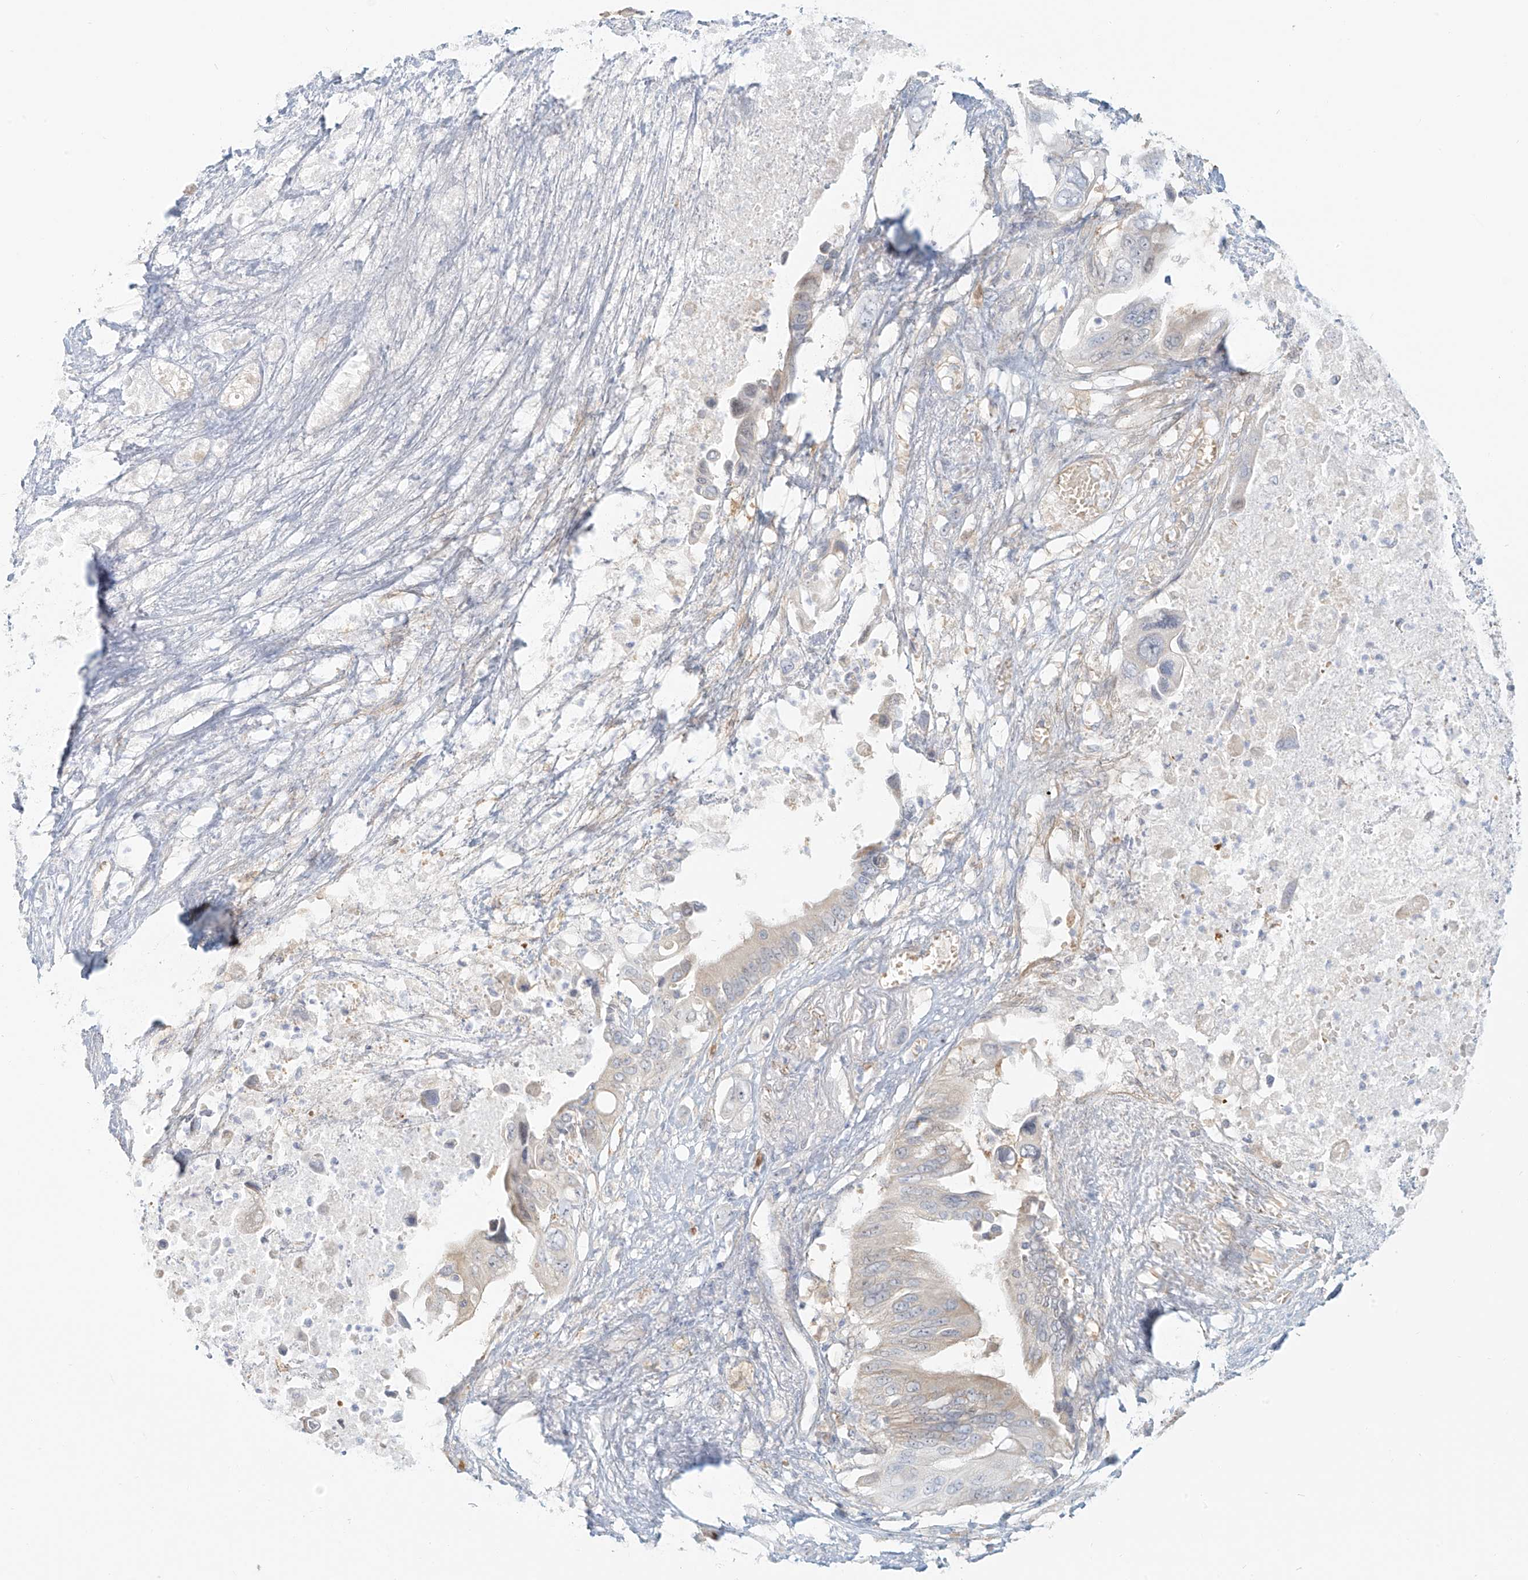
{"staining": {"intensity": "negative", "quantity": "none", "location": "none"}, "tissue": "pancreatic cancer", "cell_type": "Tumor cells", "image_type": "cancer", "snomed": [{"axis": "morphology", "description": "Adenocarcinoma, NOS"}, {"axis": "topography", "description": "Pancreas"}], "caption": "This is an IHC photomicrograph of human pancreatic cancer (adenocarcinoma). There is no expression in tumor cells.", "gene": "UPK1B", "patient": {"sex": "male", "age": 66}}